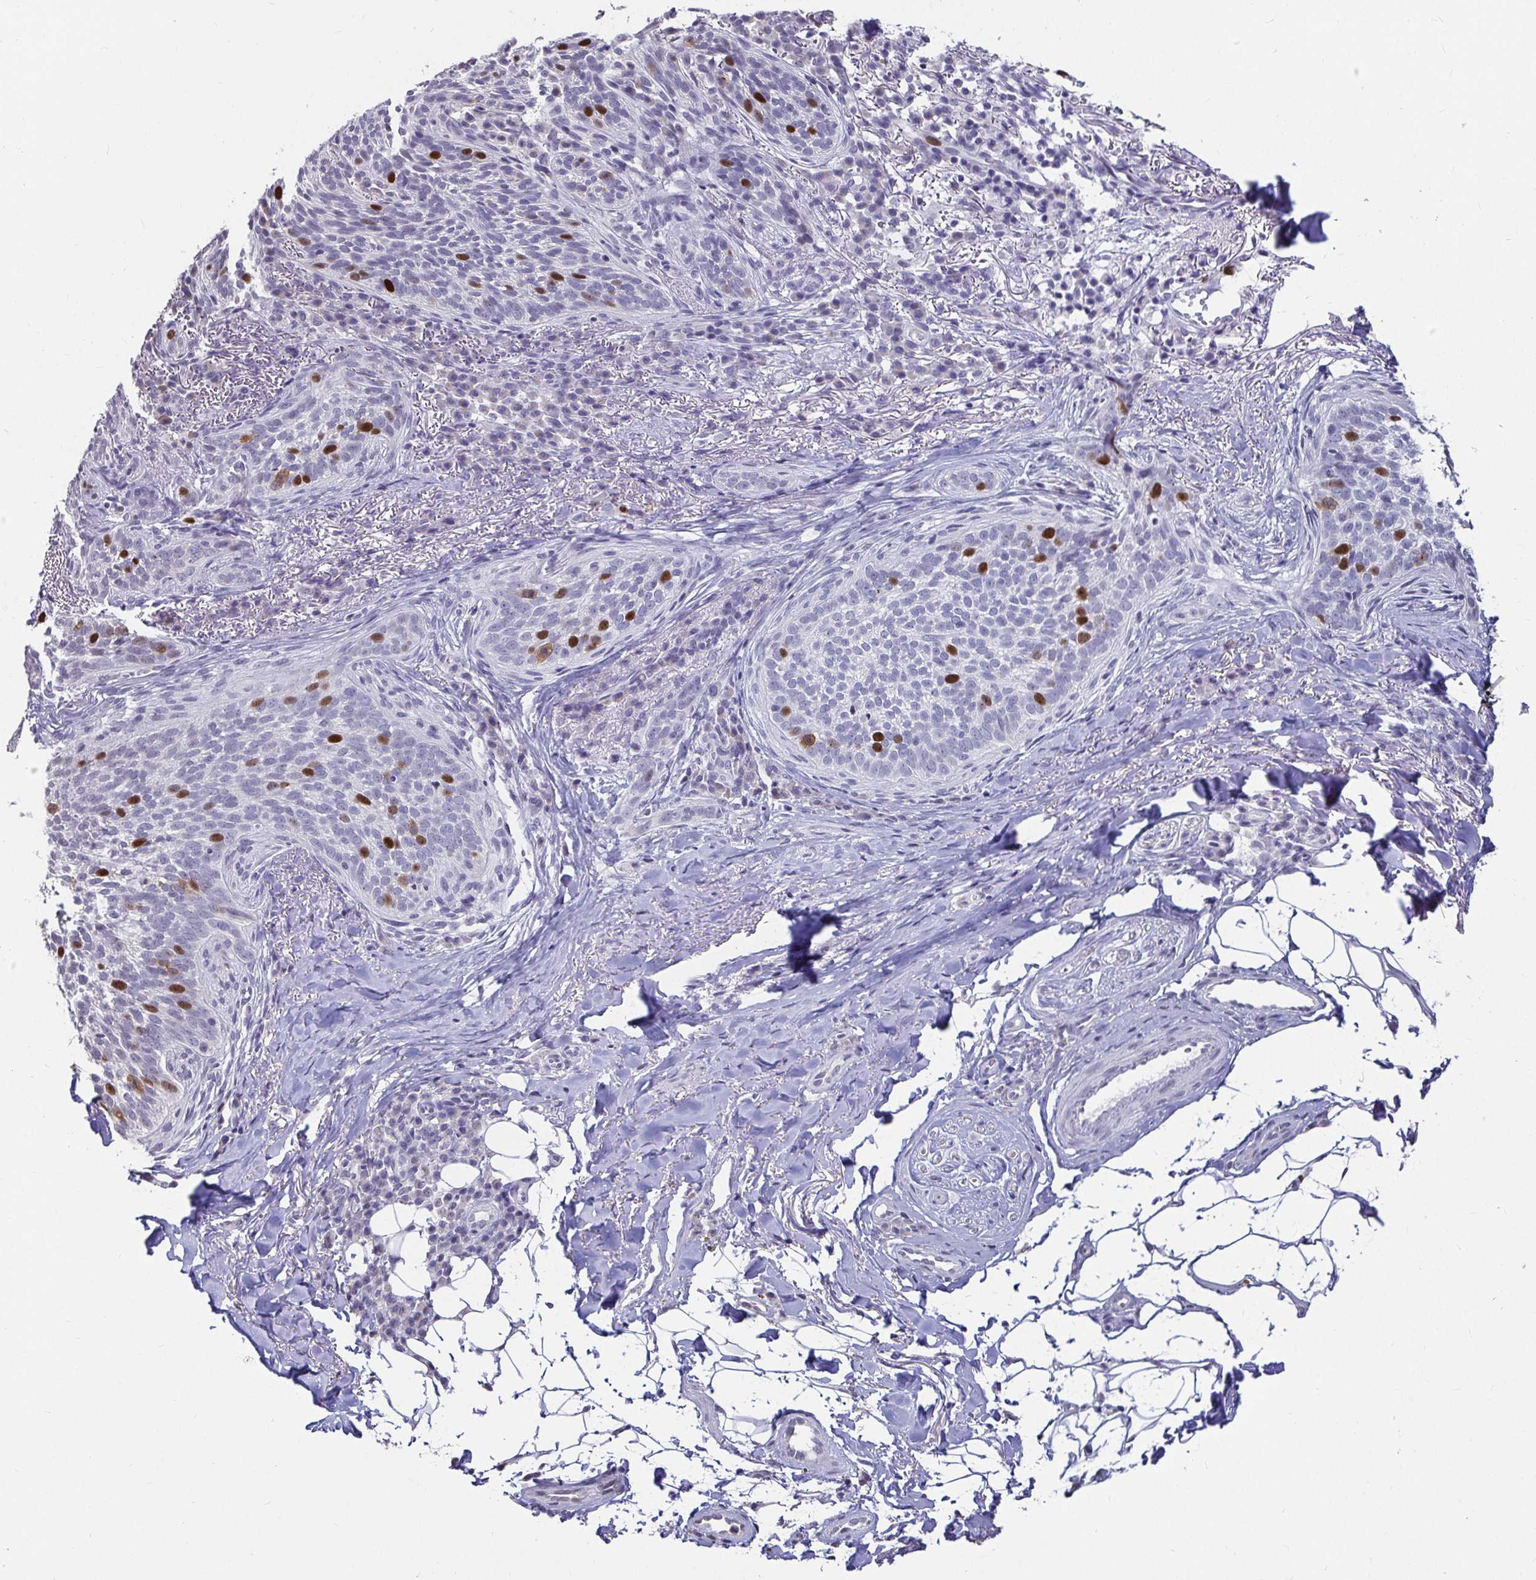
{"staining": {"intensity": "strong", "quantity": "<25%", "location": "nuclear"}, "tissue": "skin cancer", "cell_type": "Tumor cells", "image_type": "cancer", "snomed": [{"axis": "morphology", "description": "Basal cell carcinoma"}, {"axis": "topography", "description": "Skin"}, {"axis": "topography", "description": "Skin of head"}], "caption": "Immunohistochemistry of human skin cancer demonstrates medium levels of strong nuclear staining in about <25% of tumor cells.", "gene": "ANLN", "patient": {"sex": "male", "age": 62}}